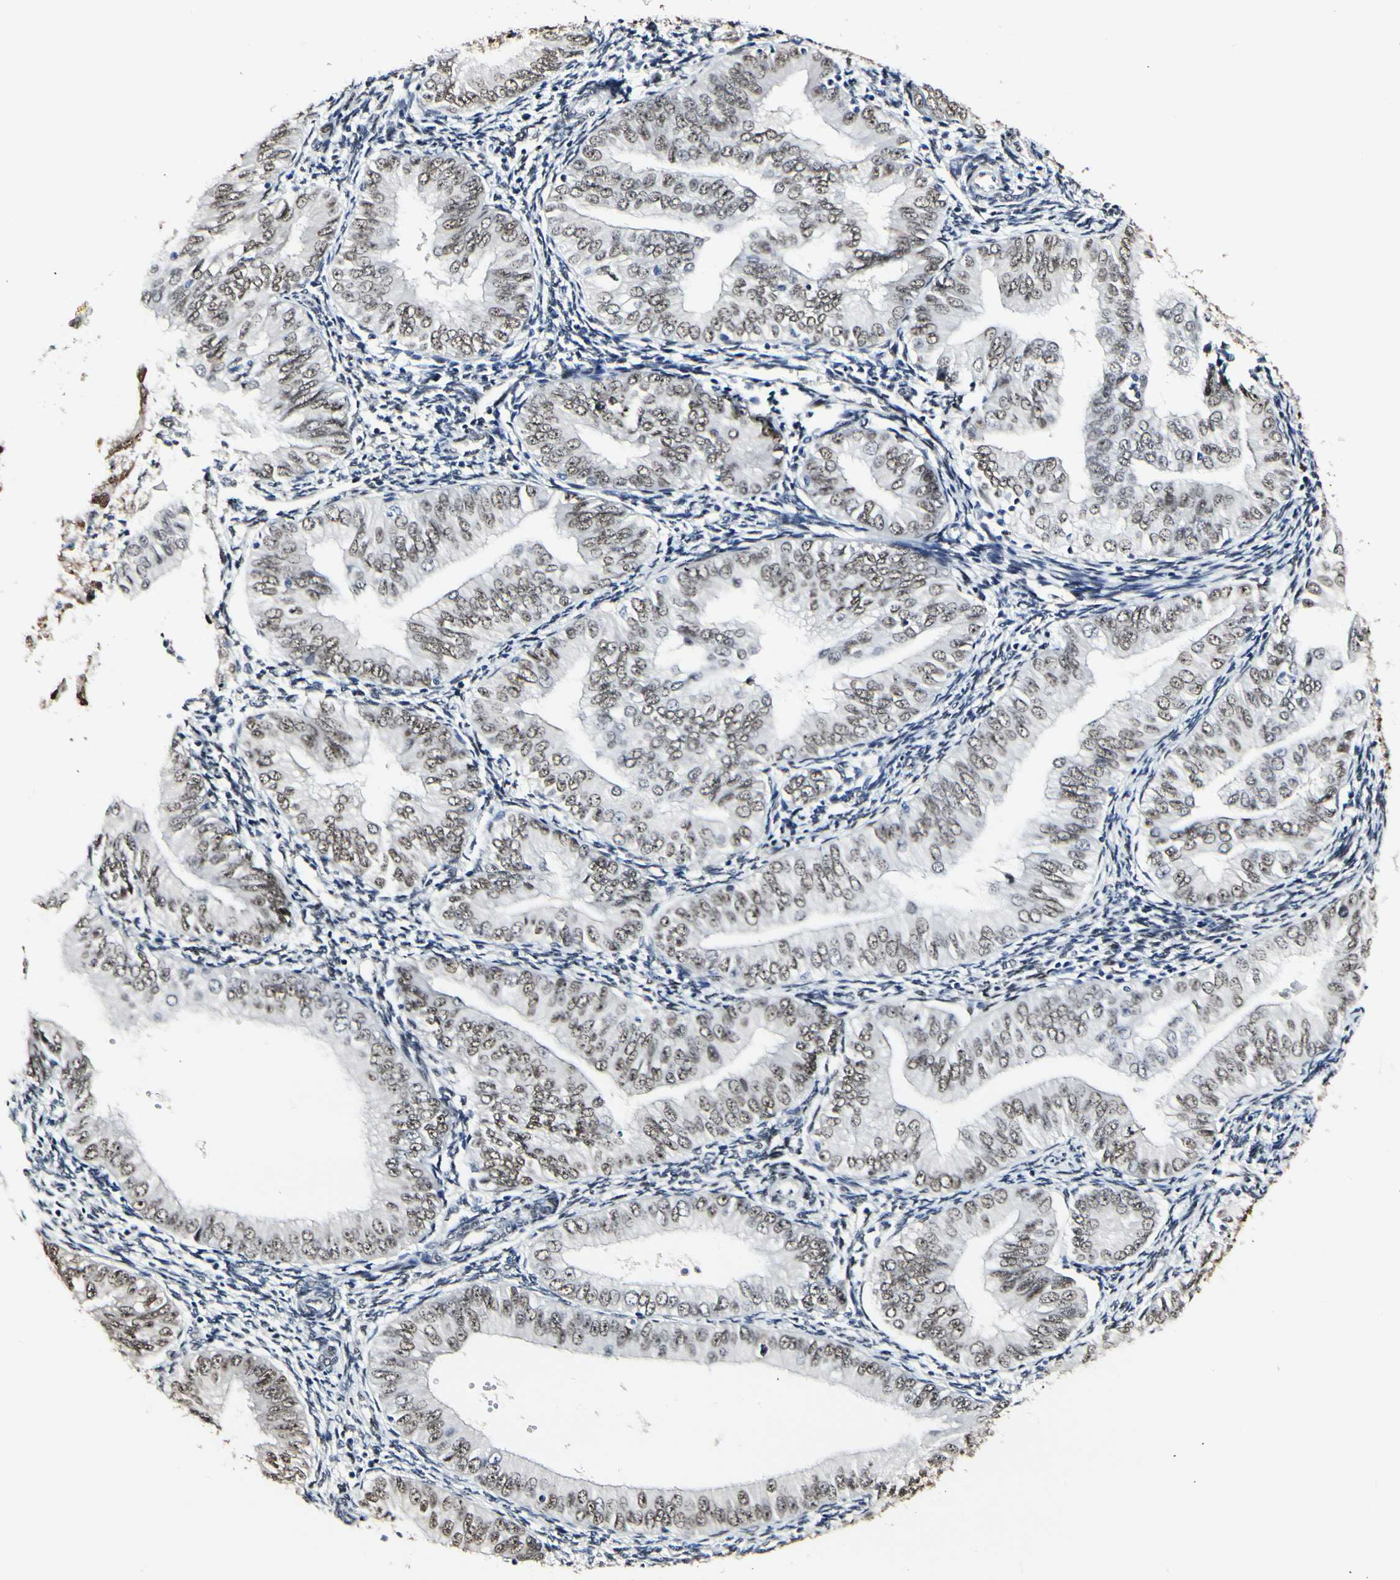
{"staining": {"intensity": "weak", "quantity": ">75%", "location": "nuclear"}, "tissue": "endometrial cancer", "cell_type": "Tumor cells", "image_type": "cancer", "snomed": [{"axis": "morphology", "description": "Normal tissue, NOS"}, {"axis": "morphology", "description": "Adenocarcinoma, NOS"}, {"axis": "topography", "description": "Endometrium"}], "caption": "Immunohistochemical staining of human endometrial adenocarcinoma exhibits low levels of weak nuclear protein staining in approximately >75% of tumor cells.", "gene": "NFIA", "patient": {"sex": "female", "age": 53}}